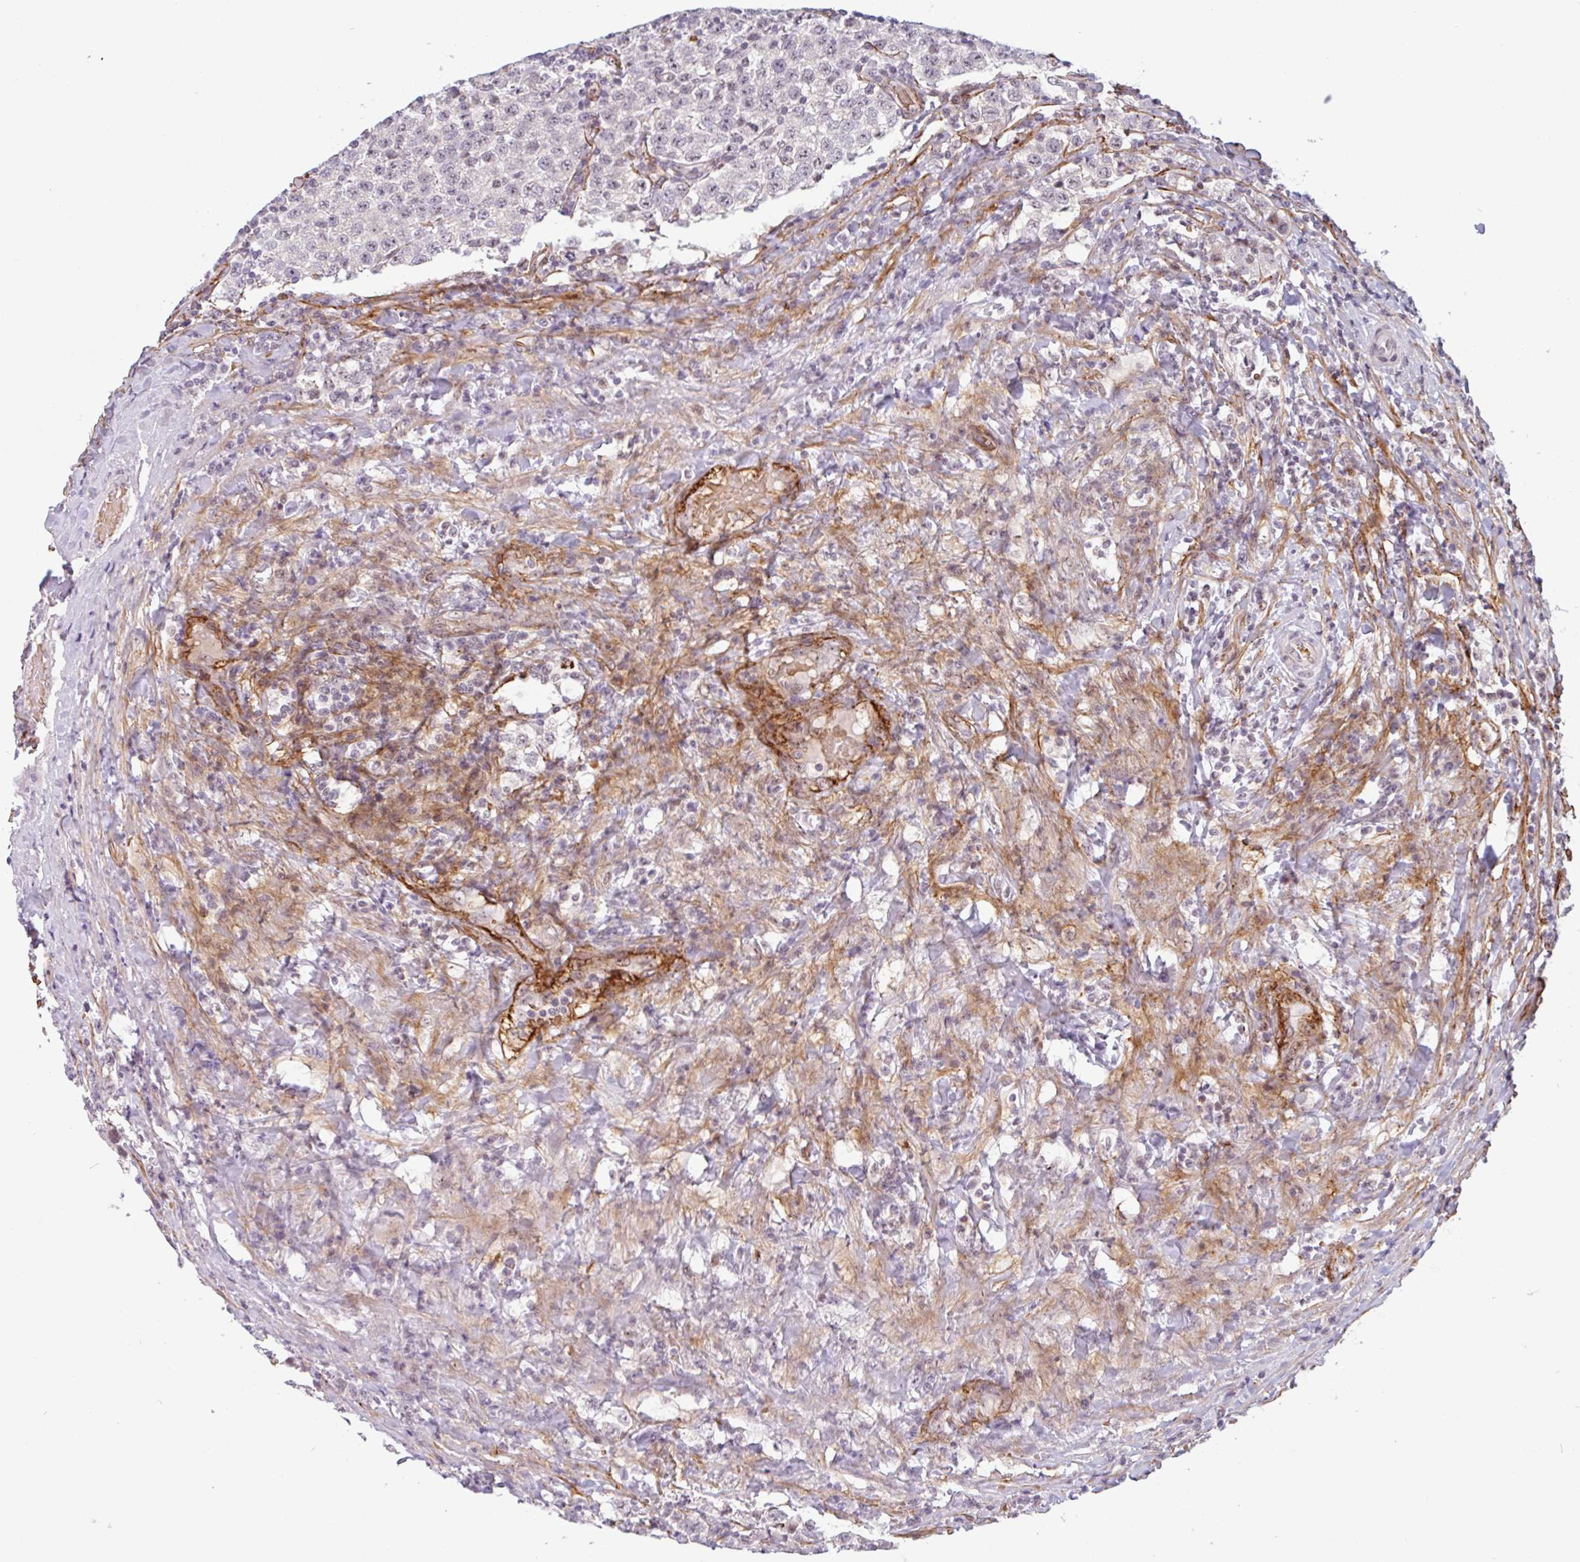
{"staining": {"intensity": "negative", "quantity": "none", "location": "none"}, "tissue": "testis cancer", "cell_type": "Tumor cells", "image_type": "cancer", "snomed": [{"axis": "morphology", "description": "Seminoma, NOS"}, {"axis": "topography", "description": "Testis"}], "caption": "Seminoma (testis) was stained to show a protein in brown. There is no significant expression in tumor cells. (Brightfield microscopy of DAB (3,3'-diaminobenzidine) IHC at high magnification).", "gene": "TMEM119", "patient": {"sex": "male", "age": 34}}